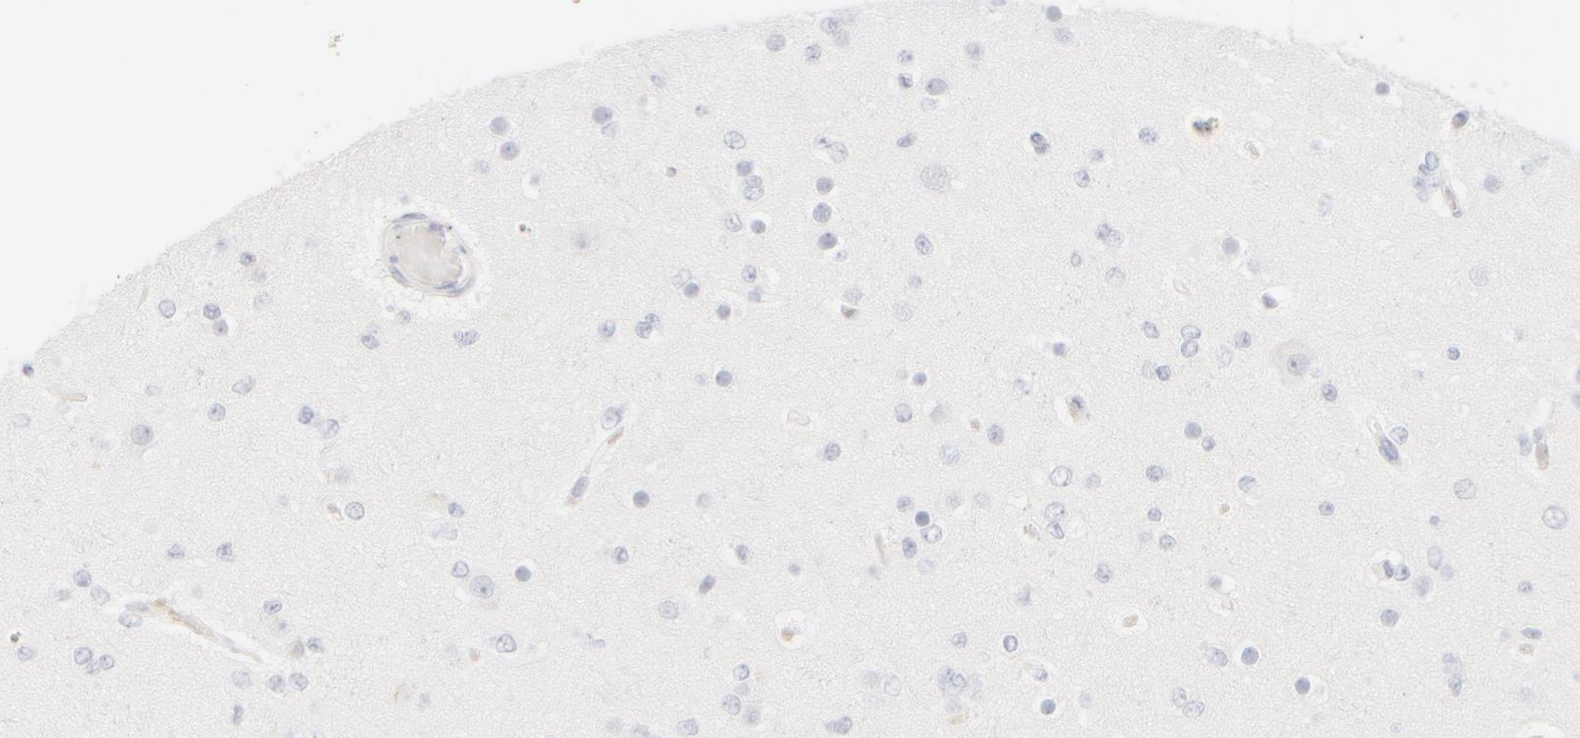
{"staining": {"intensity": "negative", "quantity": "none", "location": "none"}, "tissue": "glioma", "cell_type": "Tumor cells", "image_type": "cancer", "snomed": [{"axis": "morphology", "description": "Glioma, malignant, Low grade"}, {"axis": "topography", "description": "Brain"}], "caption": "Protein analysis of malignant low-grade glioma exhibits no significant expression in tumor cells.", "gene": "KRT15", "patient": {"sex": "female", "age": 22}}